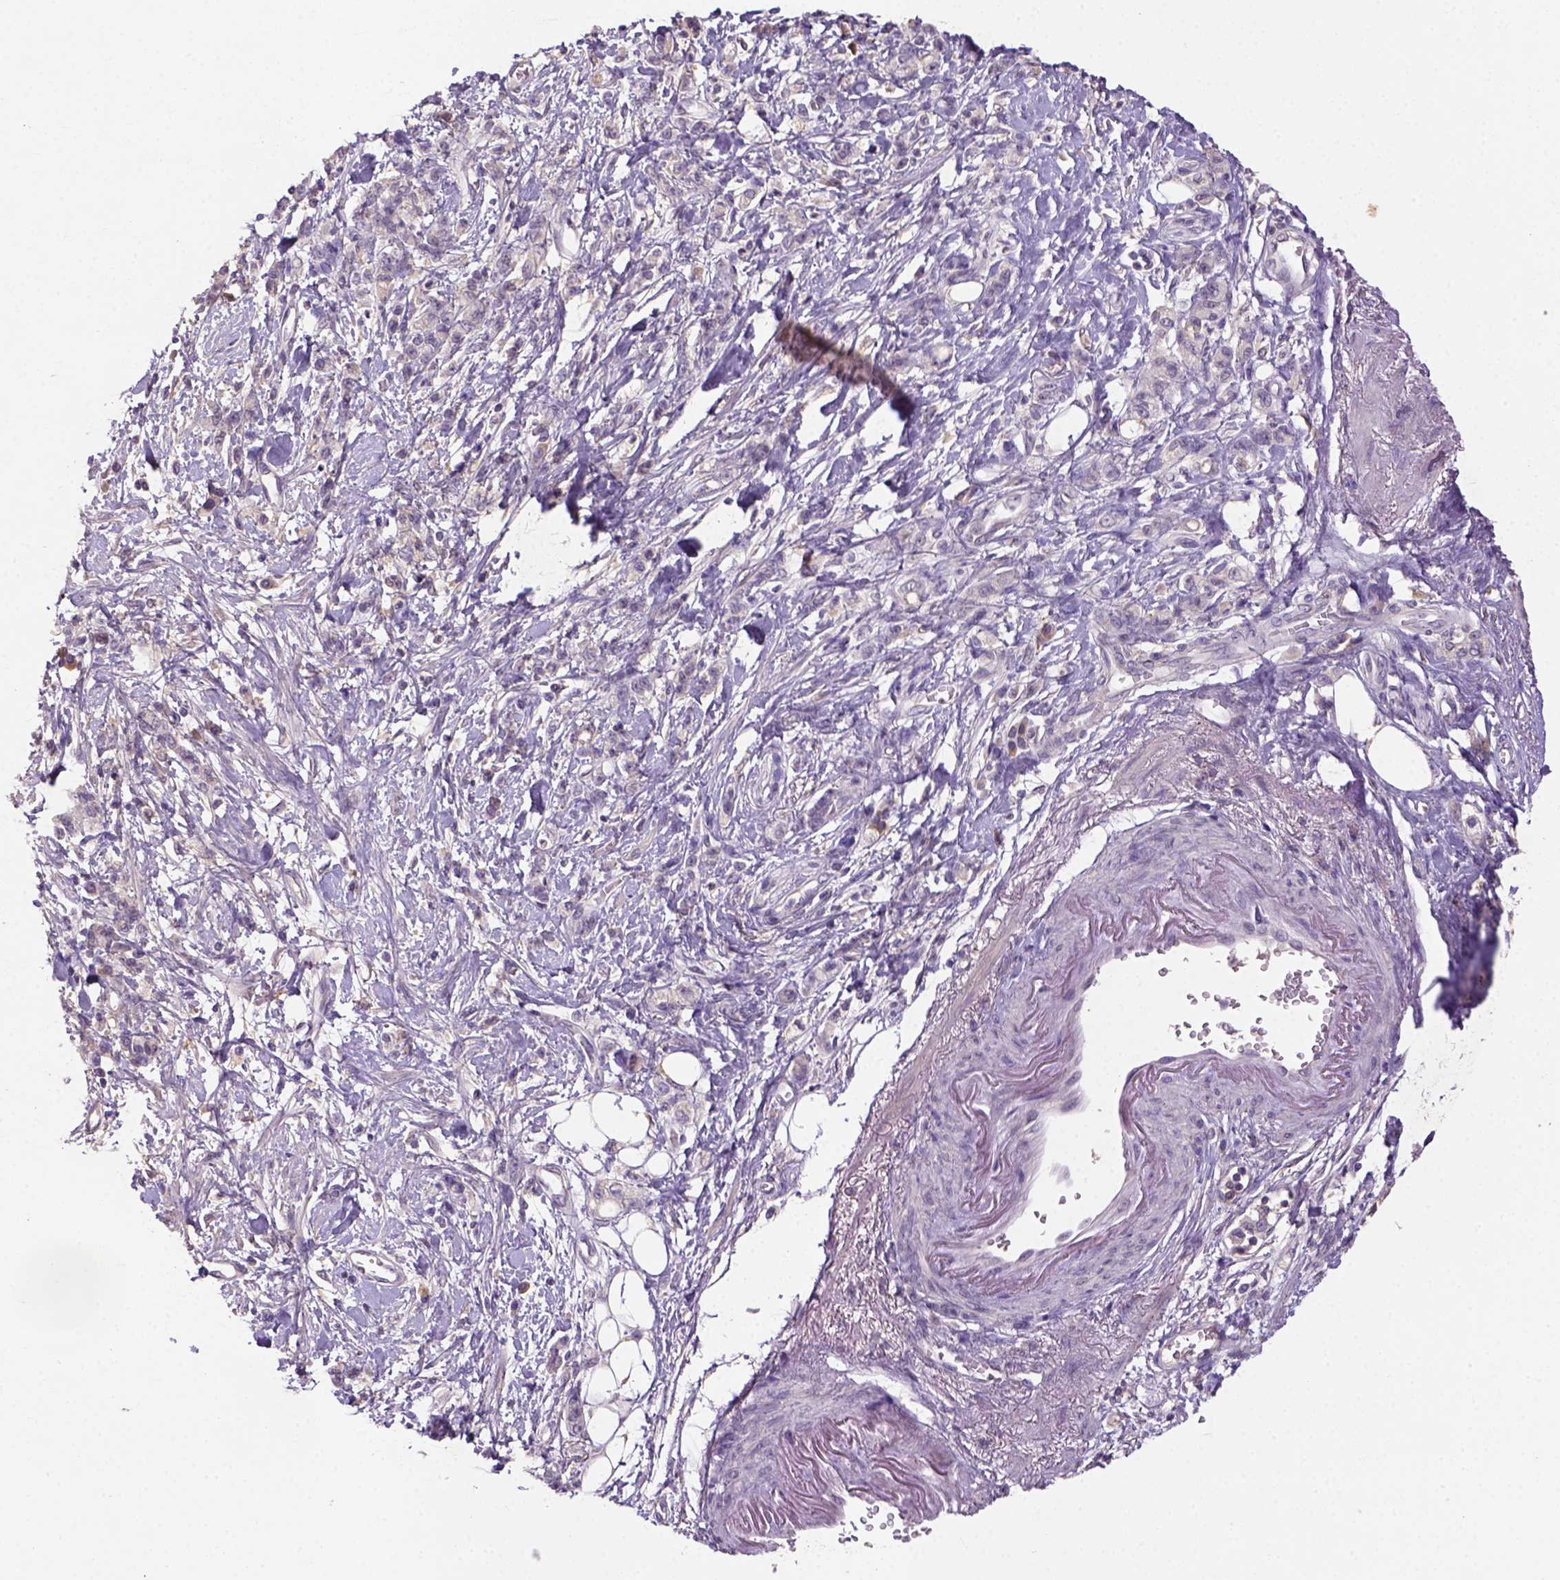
{"staining": {"intensity": "negative", "quantity": "none", "location": "none"}, "tissue": "stomach cancer", "cell_type": "Tumor cells", "image_type": "cancer", "snomed": [{"axis": "morphology", "description": "Adenocarcinoma, NOS"}, {"axis": "topography", "description": "Stomach"}], "caption": "An immunohistochemistry histopathology image of stomach cancer is shown. There is no staining in tumor cells of stomach cancer.", "gene": "NLGN2", "patient": {"sex": "male", "age": 77}}